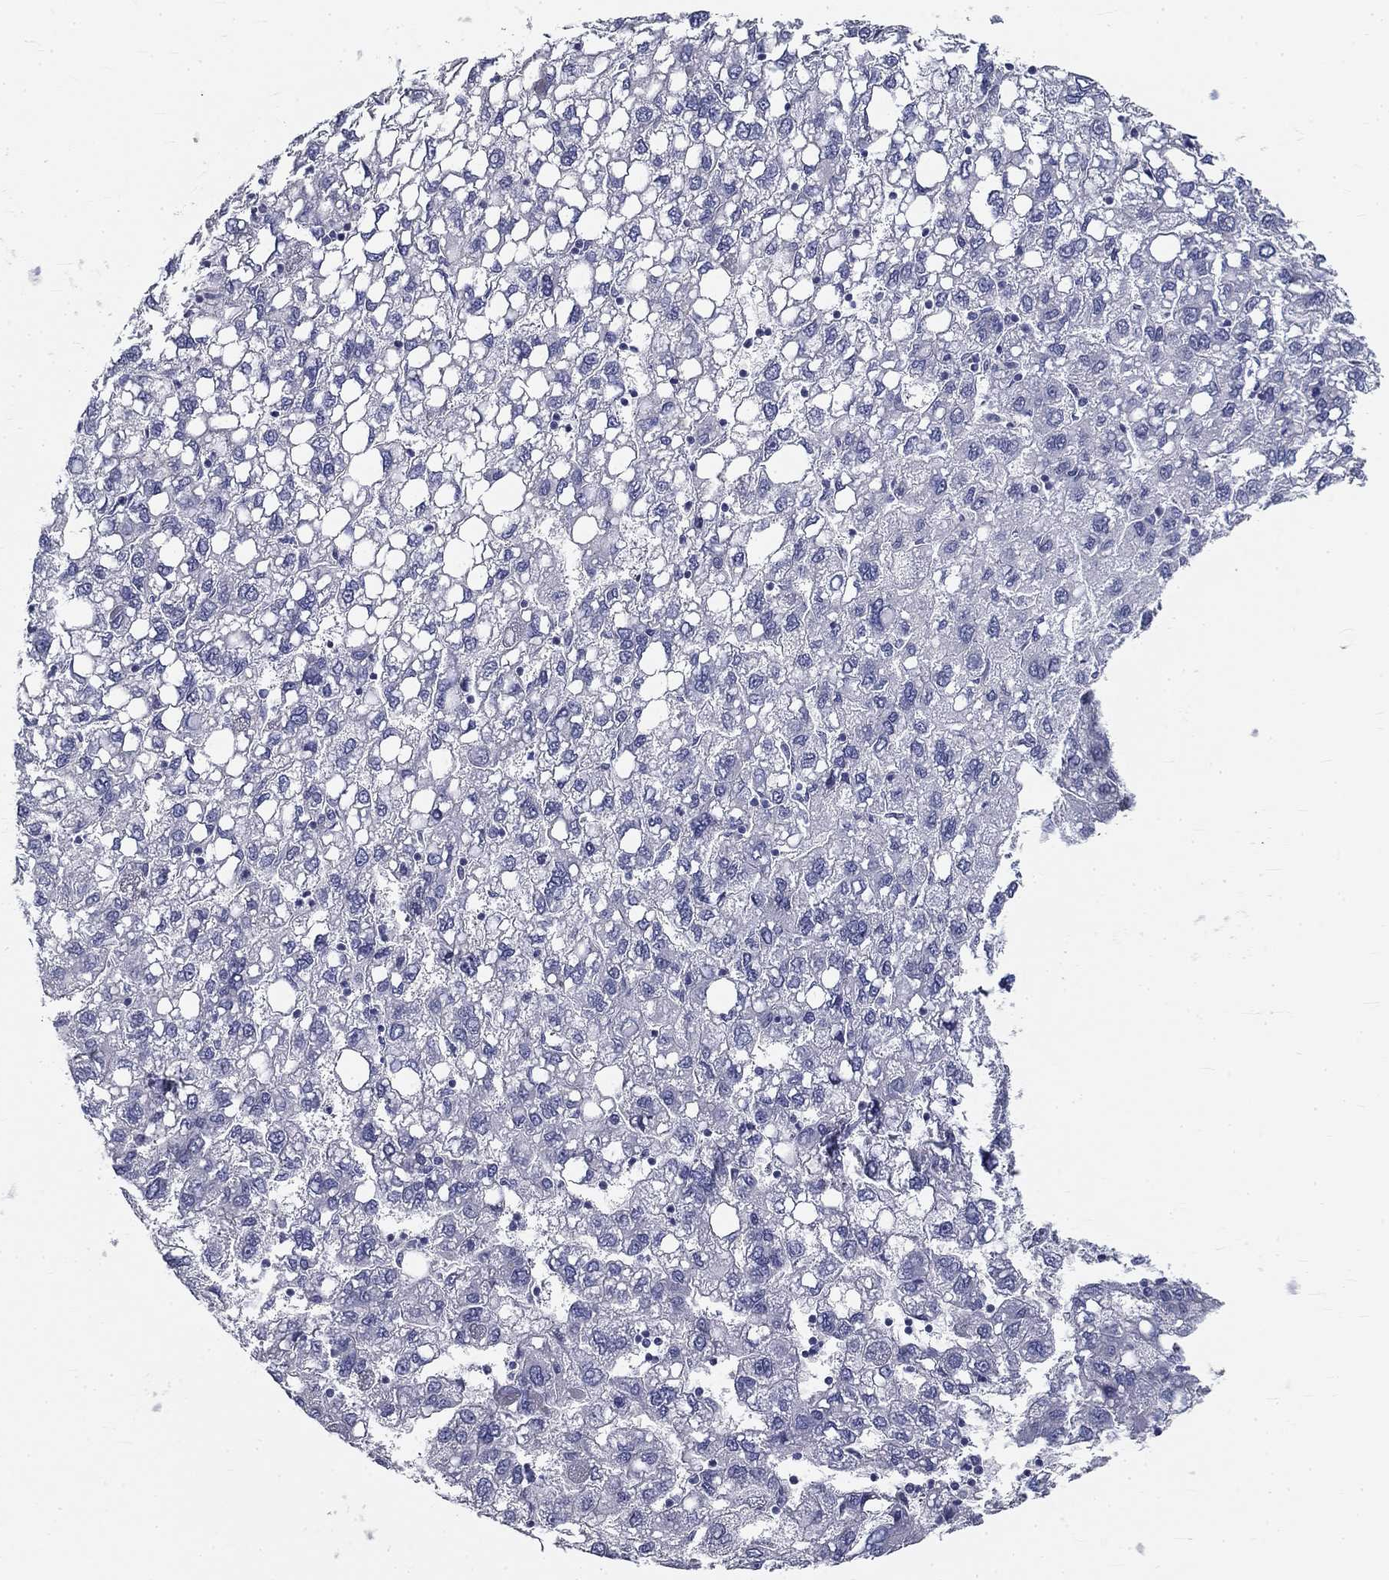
{"staining": {"intensity": "negative", "quantity": "none", "location": "none"}, "tissue": "liver cancer", "cell_type": "Tumor cells", "image_type": "cancer", "snomed": [{"axis": "morphology", "description": "Carcinoma, Hepatocellular, NOS"}, {"axis": "topography", "description": "Liver"}], "caption": "The micrograph reveals no staining of tumor cells in liver hepatocellular carcinoma. Nuclei are stained in blue.", "gene": "GALNTL5", "patient": {"sex": "female", "age": 82}}